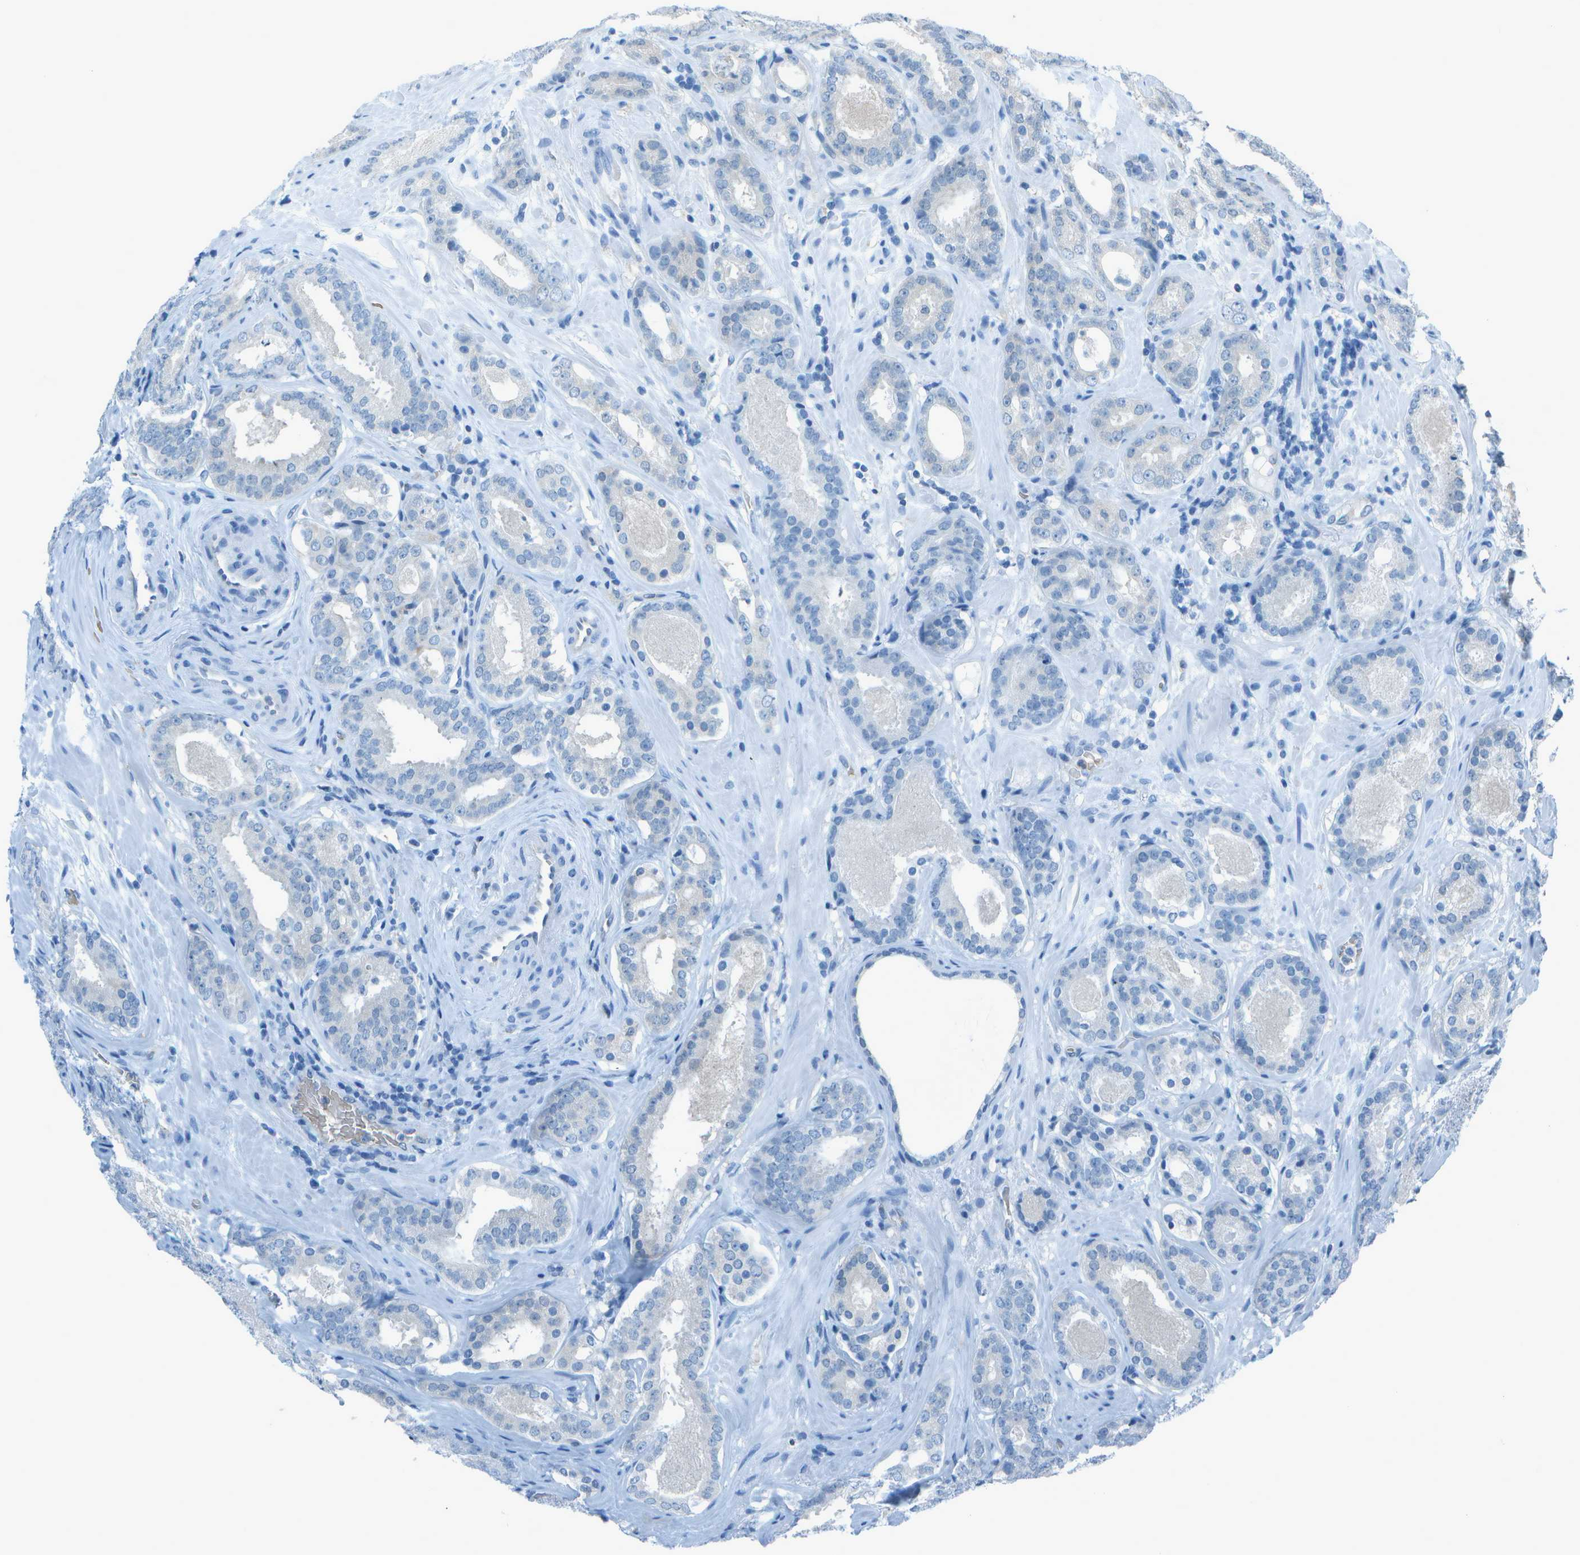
{"staining": {"intensity": "negative", "quantity": "none", "location": "none"}, "tissue": "prostate cancer", "cell_type": "Tumor cells", "image_type": "cancer", "snomed": [{"axis": "morphology", "description": "Adenocarcinoma, Low grade"}, {"axis": "topography", "description": "Prostate"}], "caption": "High power microscopy image of an immunohistochemistry (IHC) image of prostate cancer (adenocarcinoma (low-grade)), revealing no significant positivity in tumor cells.", "gene": "ASL", "patient": {"sex": "male", "age": 69}}